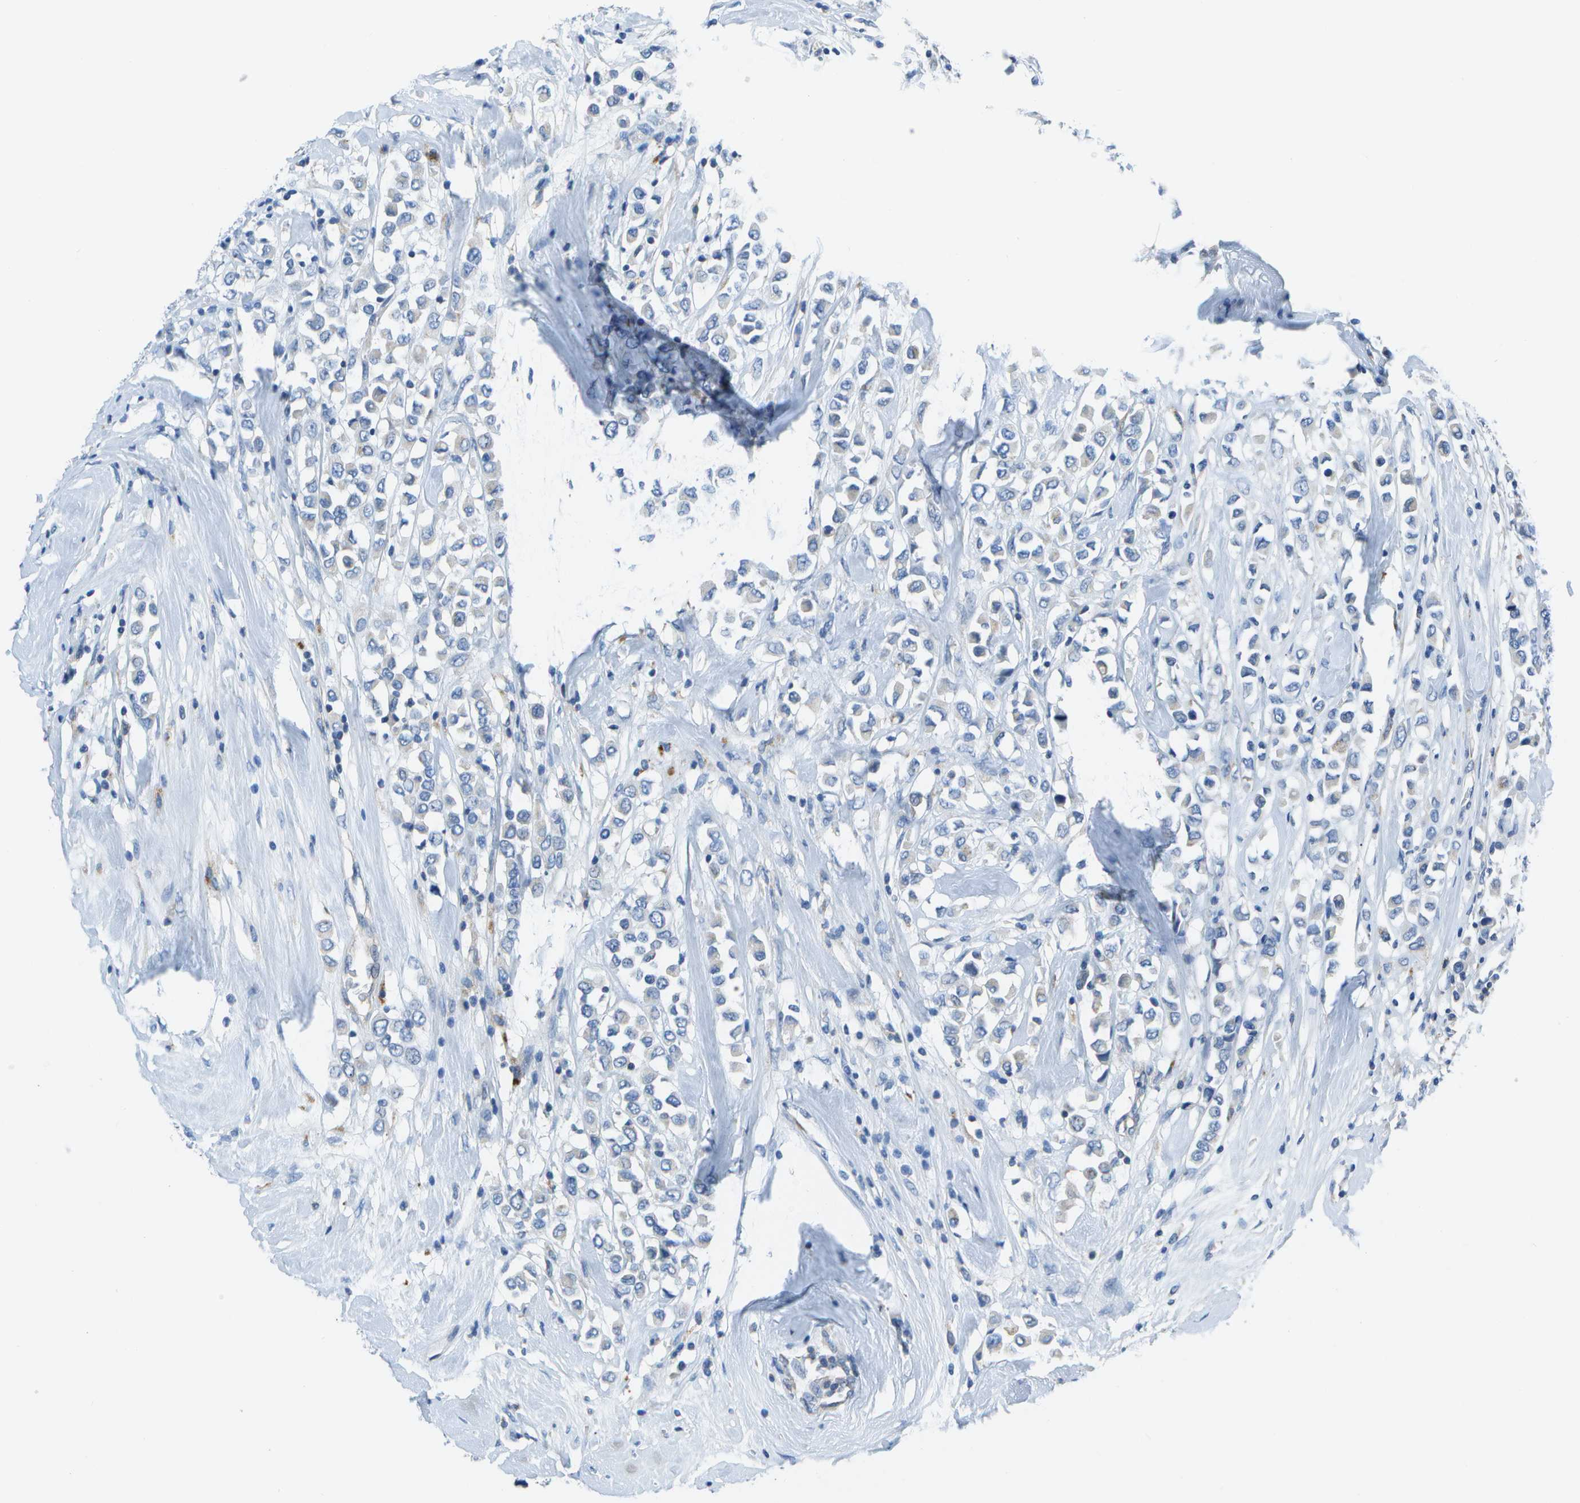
{"staining": {"intensity": "negative", "quantity": "none", "location": "none"}, "tissue": "breast cancer", "cell_type": "Tumor cells", "image_type": "cancer", "snomed": [{"axis": "morphology", "description": "Duct carcinoma"}, {"axis": "topography", "description": "Breast"}], "caption": "The histopathology image exhibits no significant staining in tumor cells of infiltrating ductal carcinoma (breast). (Stains: DAB IHC with hematoxylin counter stain, Microscopy: brightfield microscopy at high magnification).", "gene": "DCT", "patient": {"sex": "female", "age": 61}}